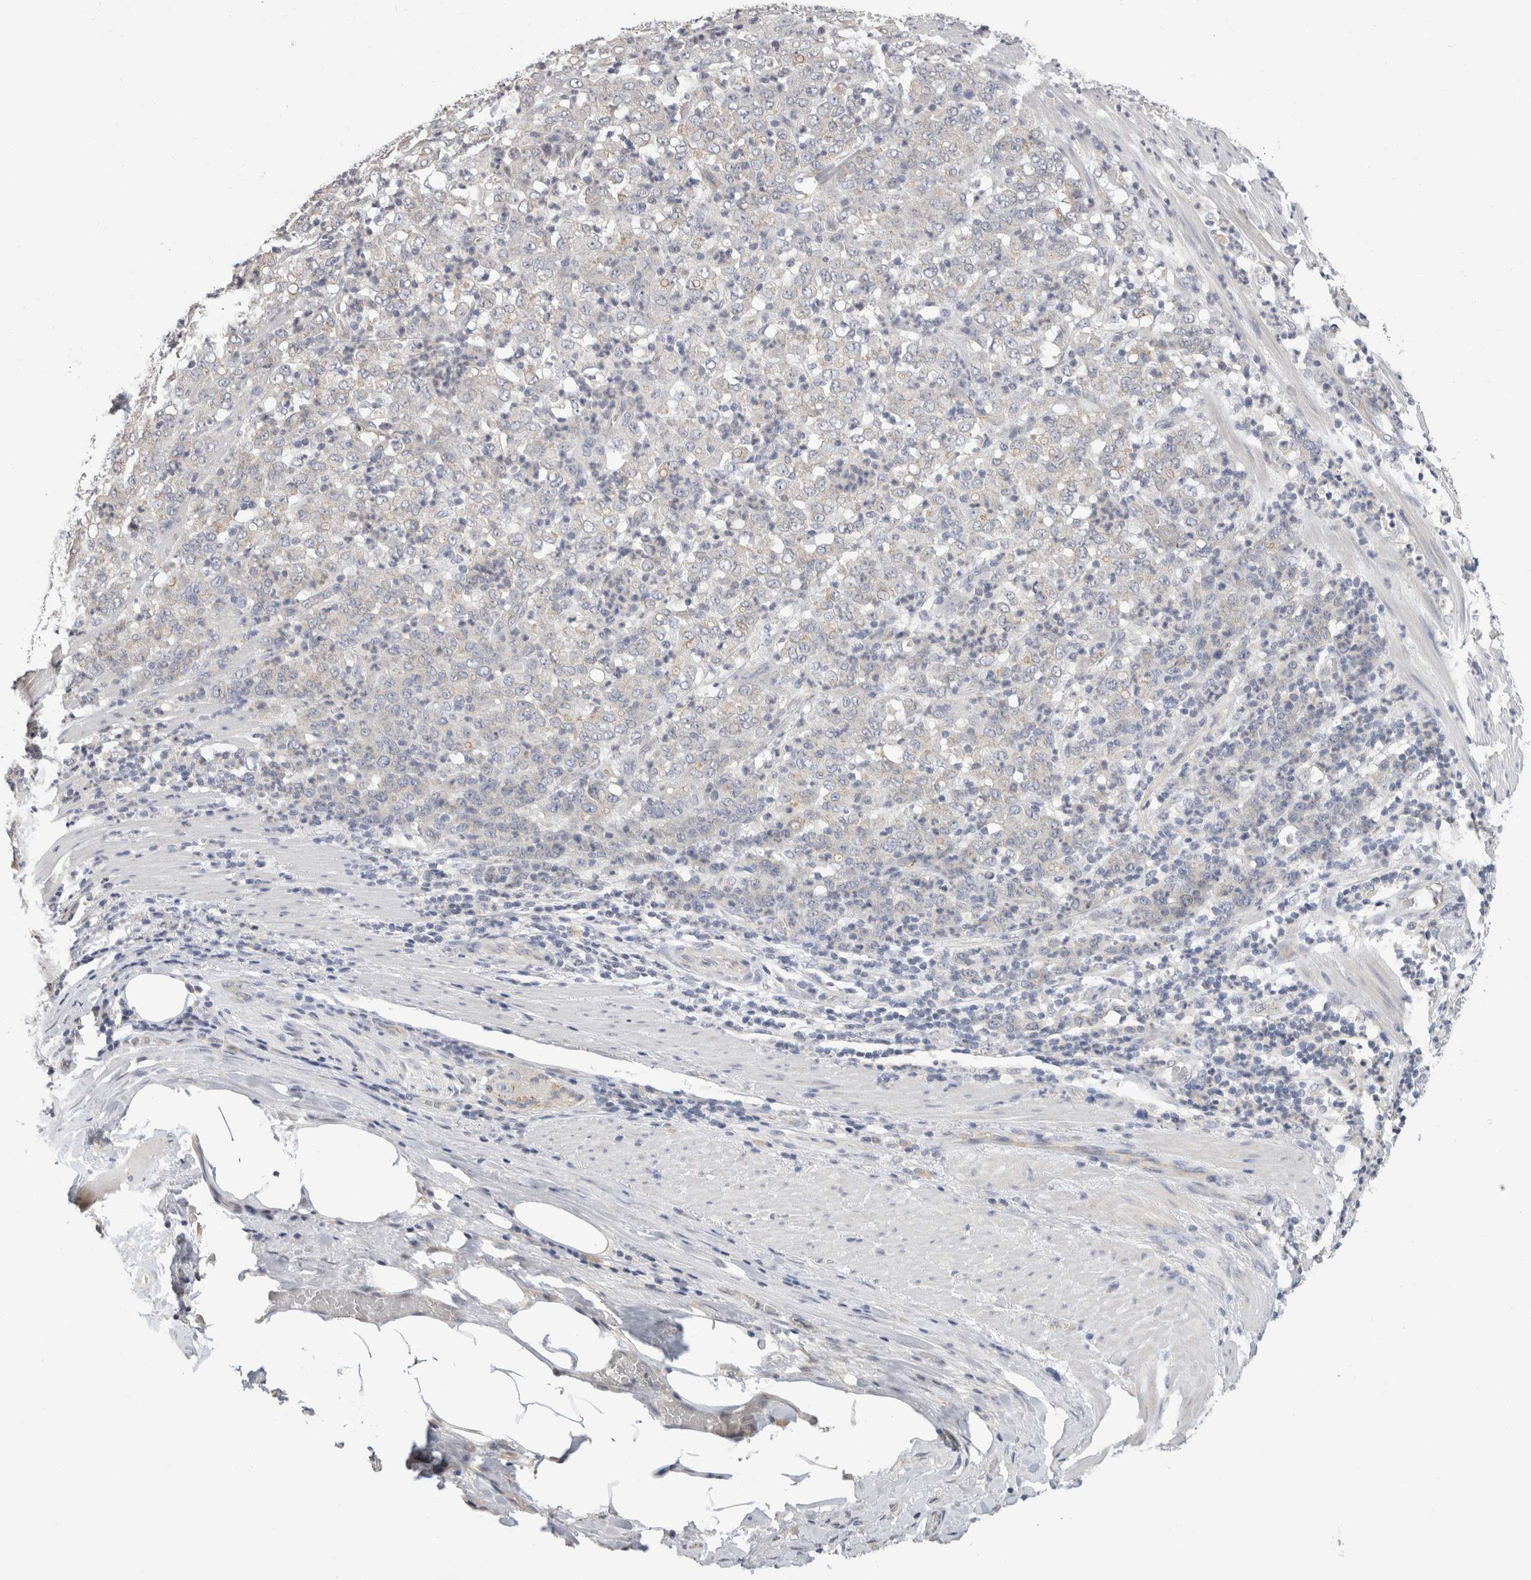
{"staining": {"intensity": "negative", "quantity": "none", "location": "none"}, "tissue": "stomach cancer", "cell_type": "Tumor cells", "image_type": "cancer", "snomed": [{"axis": "morphology", "description": "Adenocarcinoma, NOS"}, {"axis": "topography", "description": "Stomach, lower"}], "caption": "This is an immunohistochemistry (IHC) image of human adenocarcinoma (stomach). There is no staining in tumor cells.", "gene": "AFP", "patient": {"sex": "female", "age": 71}}